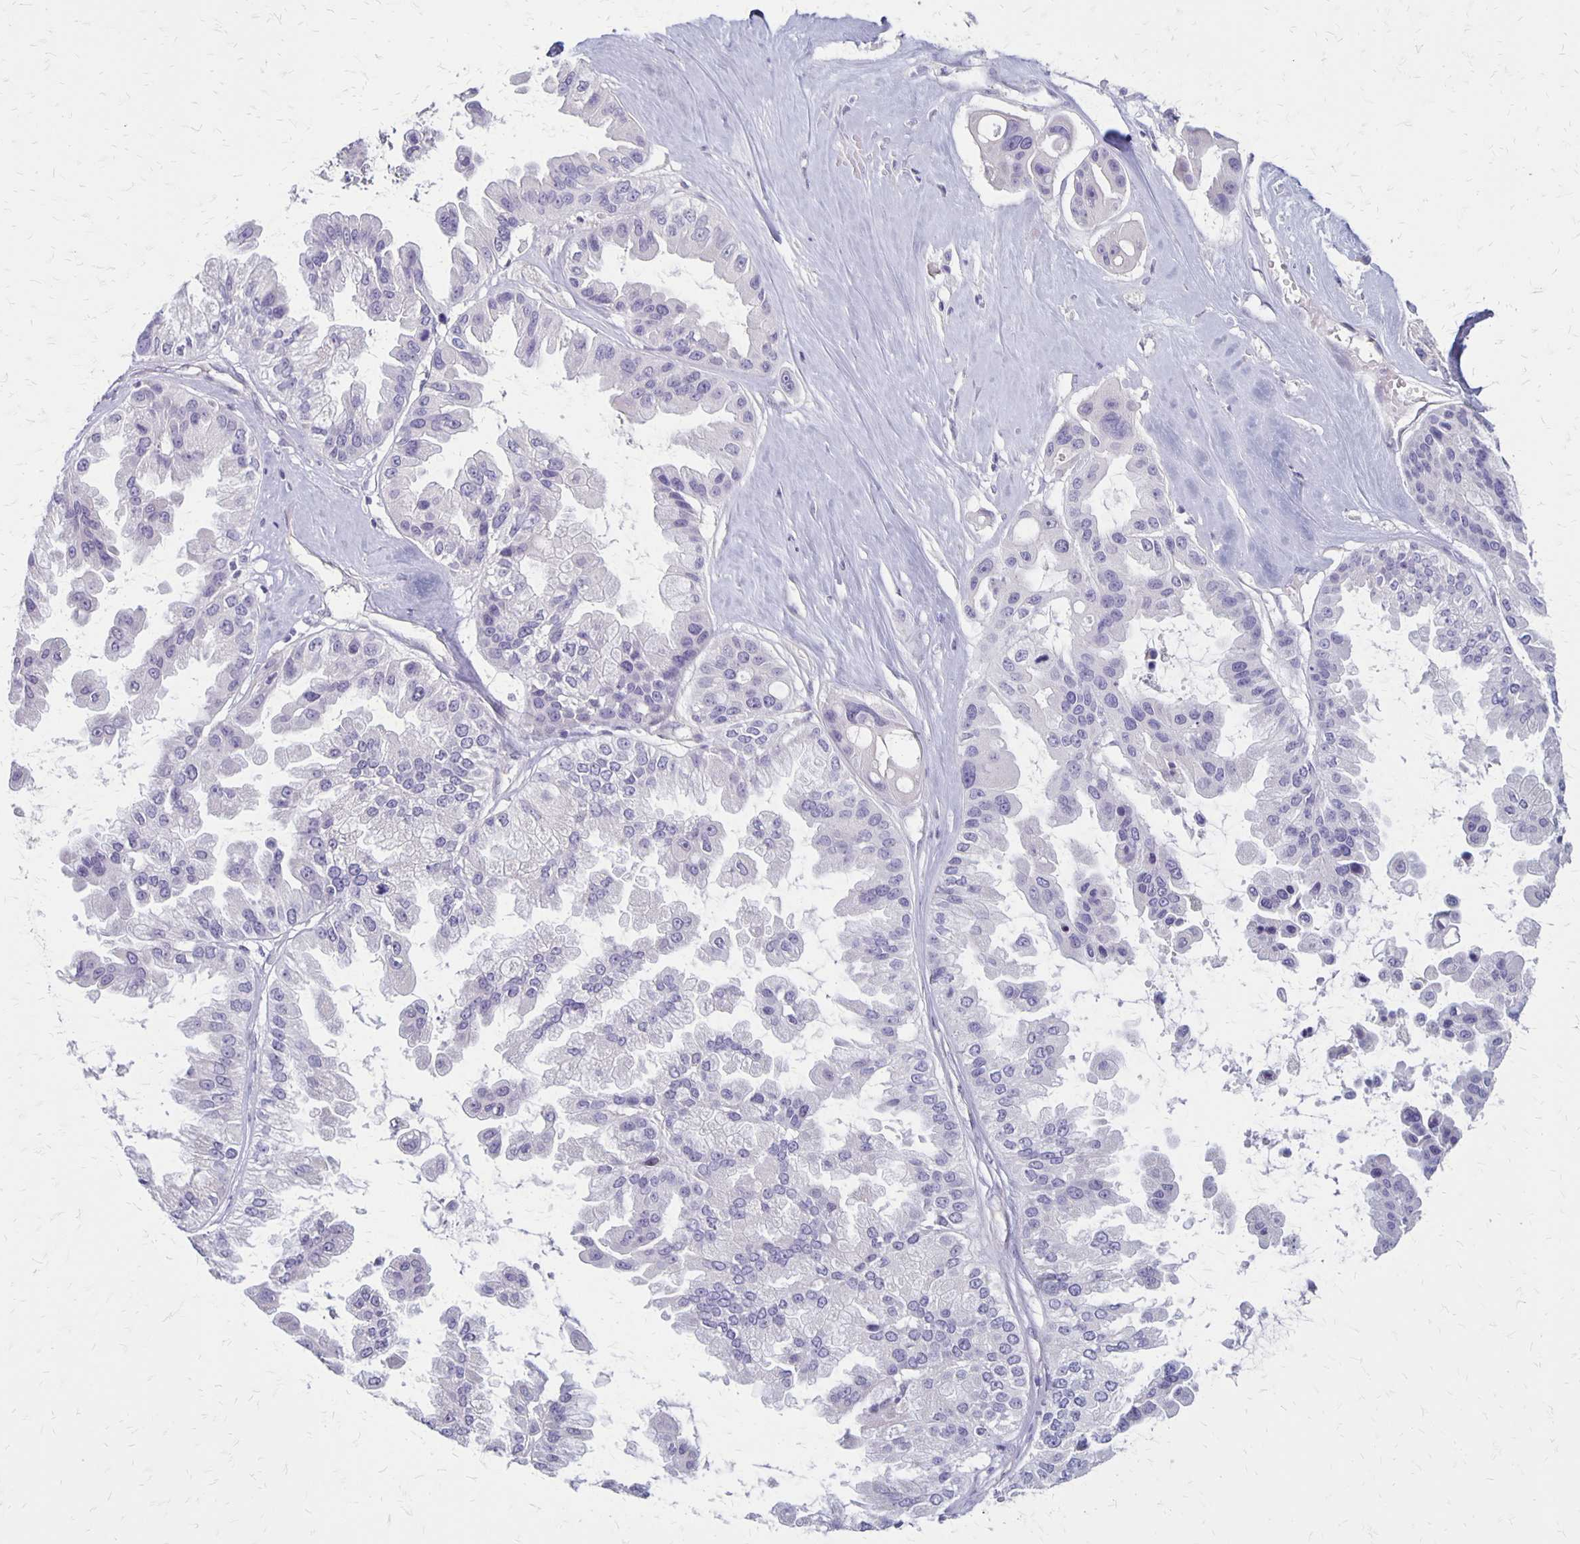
{"staining": {"intensity": "negative", "quantity": "none", "location": "none"}, "tissue": "ovarian cancer", "cell_type": "Tumor cells", "image_type": "cancer", "snomed": [{"axis": "morphology", "description": "Cystadenocarcinoma, serous, NOS"}, {"axis": "topography", "description": "Ovary"}], "caption": "Protein analysis of ovarian cancer shows no significant positivity in tumor cells.", "gene": "HOMER1", "patient": {"sex": "female", "age": 56}}